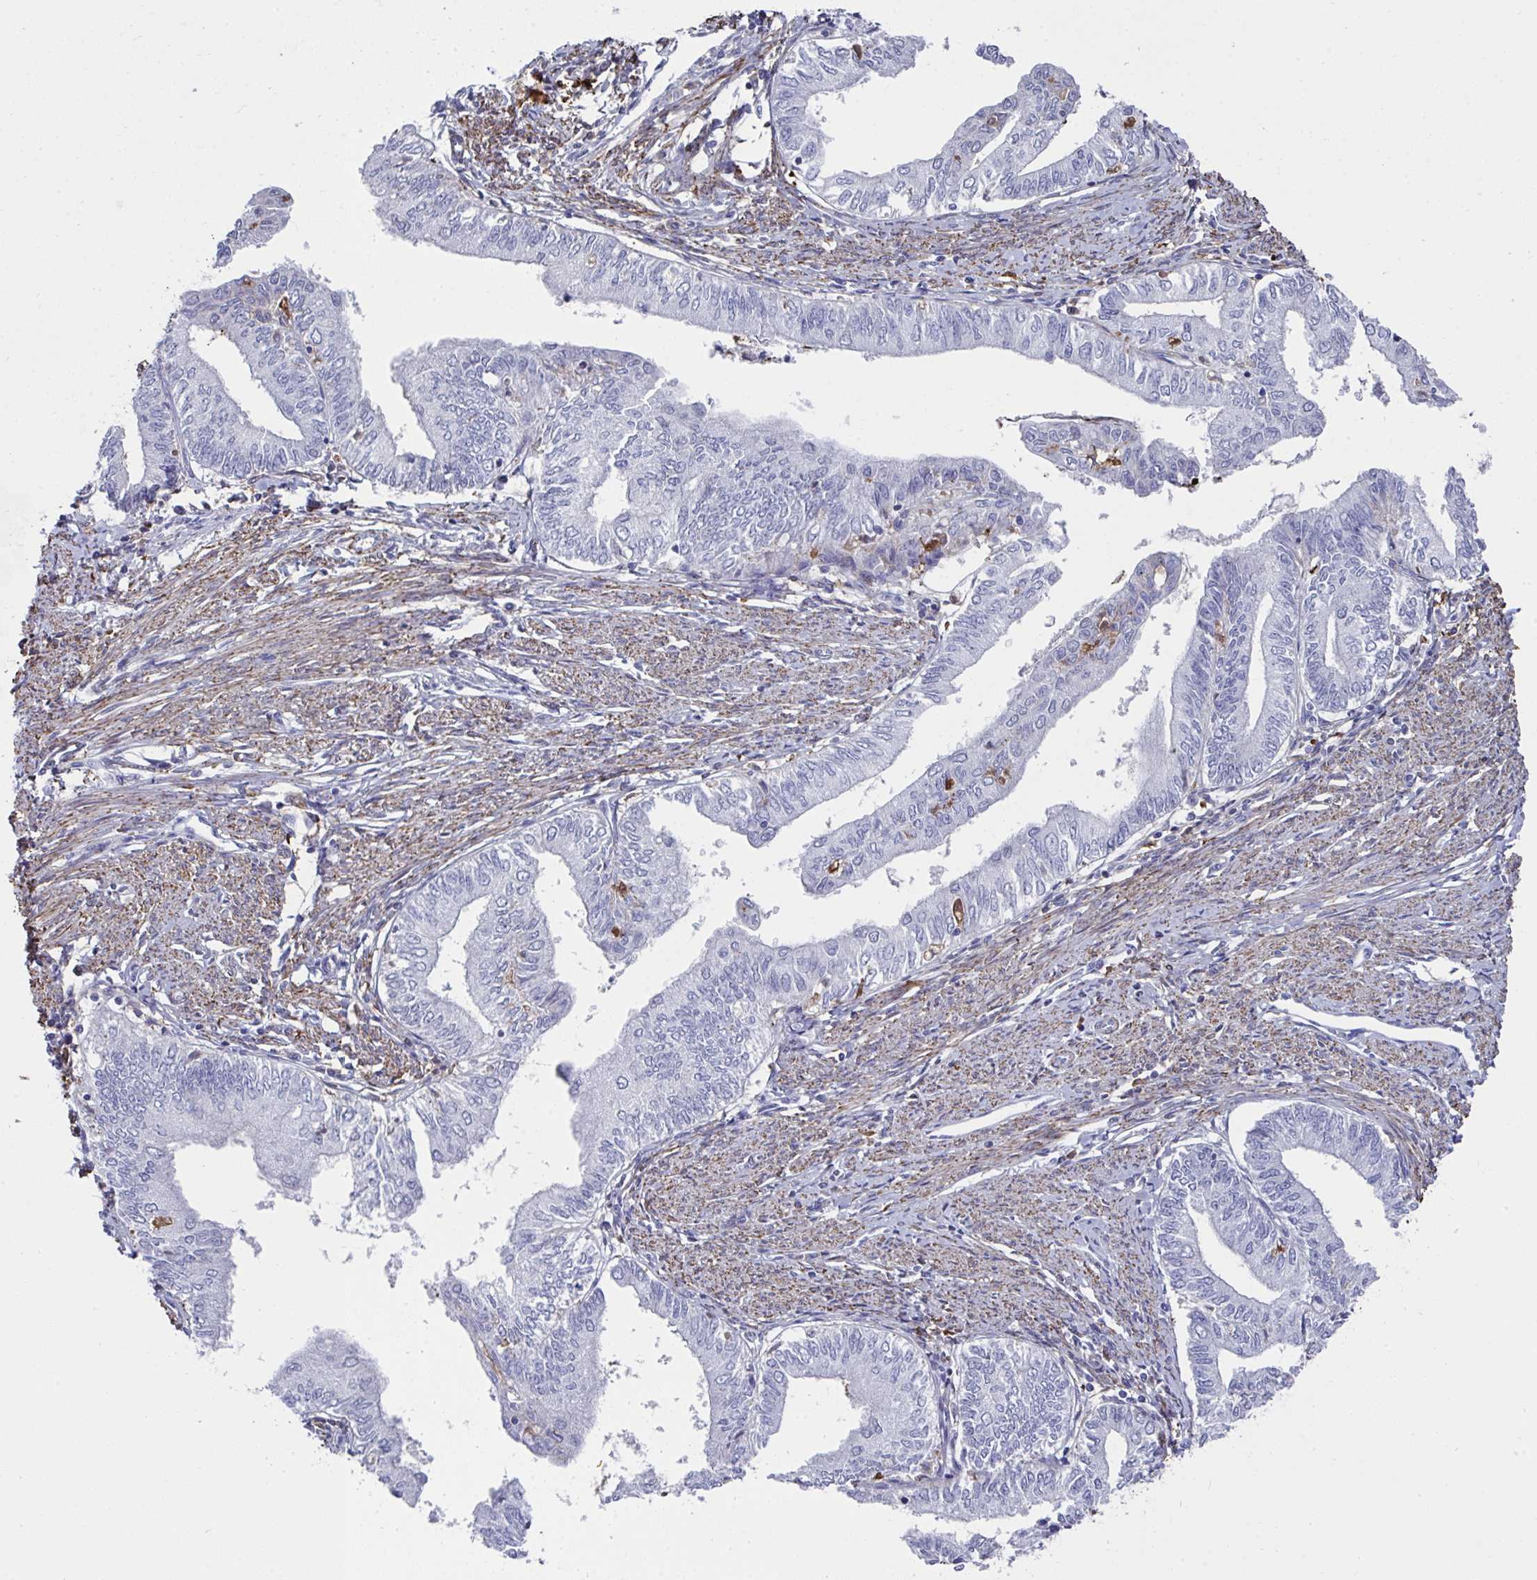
{"staining": {"intensity": "negative", "quantity": "none", "location": "none"}, "tissue": "endometrial cancer", "cell_type": "Tumor cells", "image_type": "cancer", "snomed": [{"axis": "morphology", "description": "Adenocarcinoma, NOS"}, {"axis": "topography", "description": "Endometrium"}], "caption": "Immunohistochemistry of endometrial adenocarcinoma displays no expression in tumor cells. (Stains: DAB IHC with hematoxylin counter stain, Microscopy: brightfield microscopy at high magnification).", "gene": "FBXL13", "patient": {"sex": "female", "age": 66}}